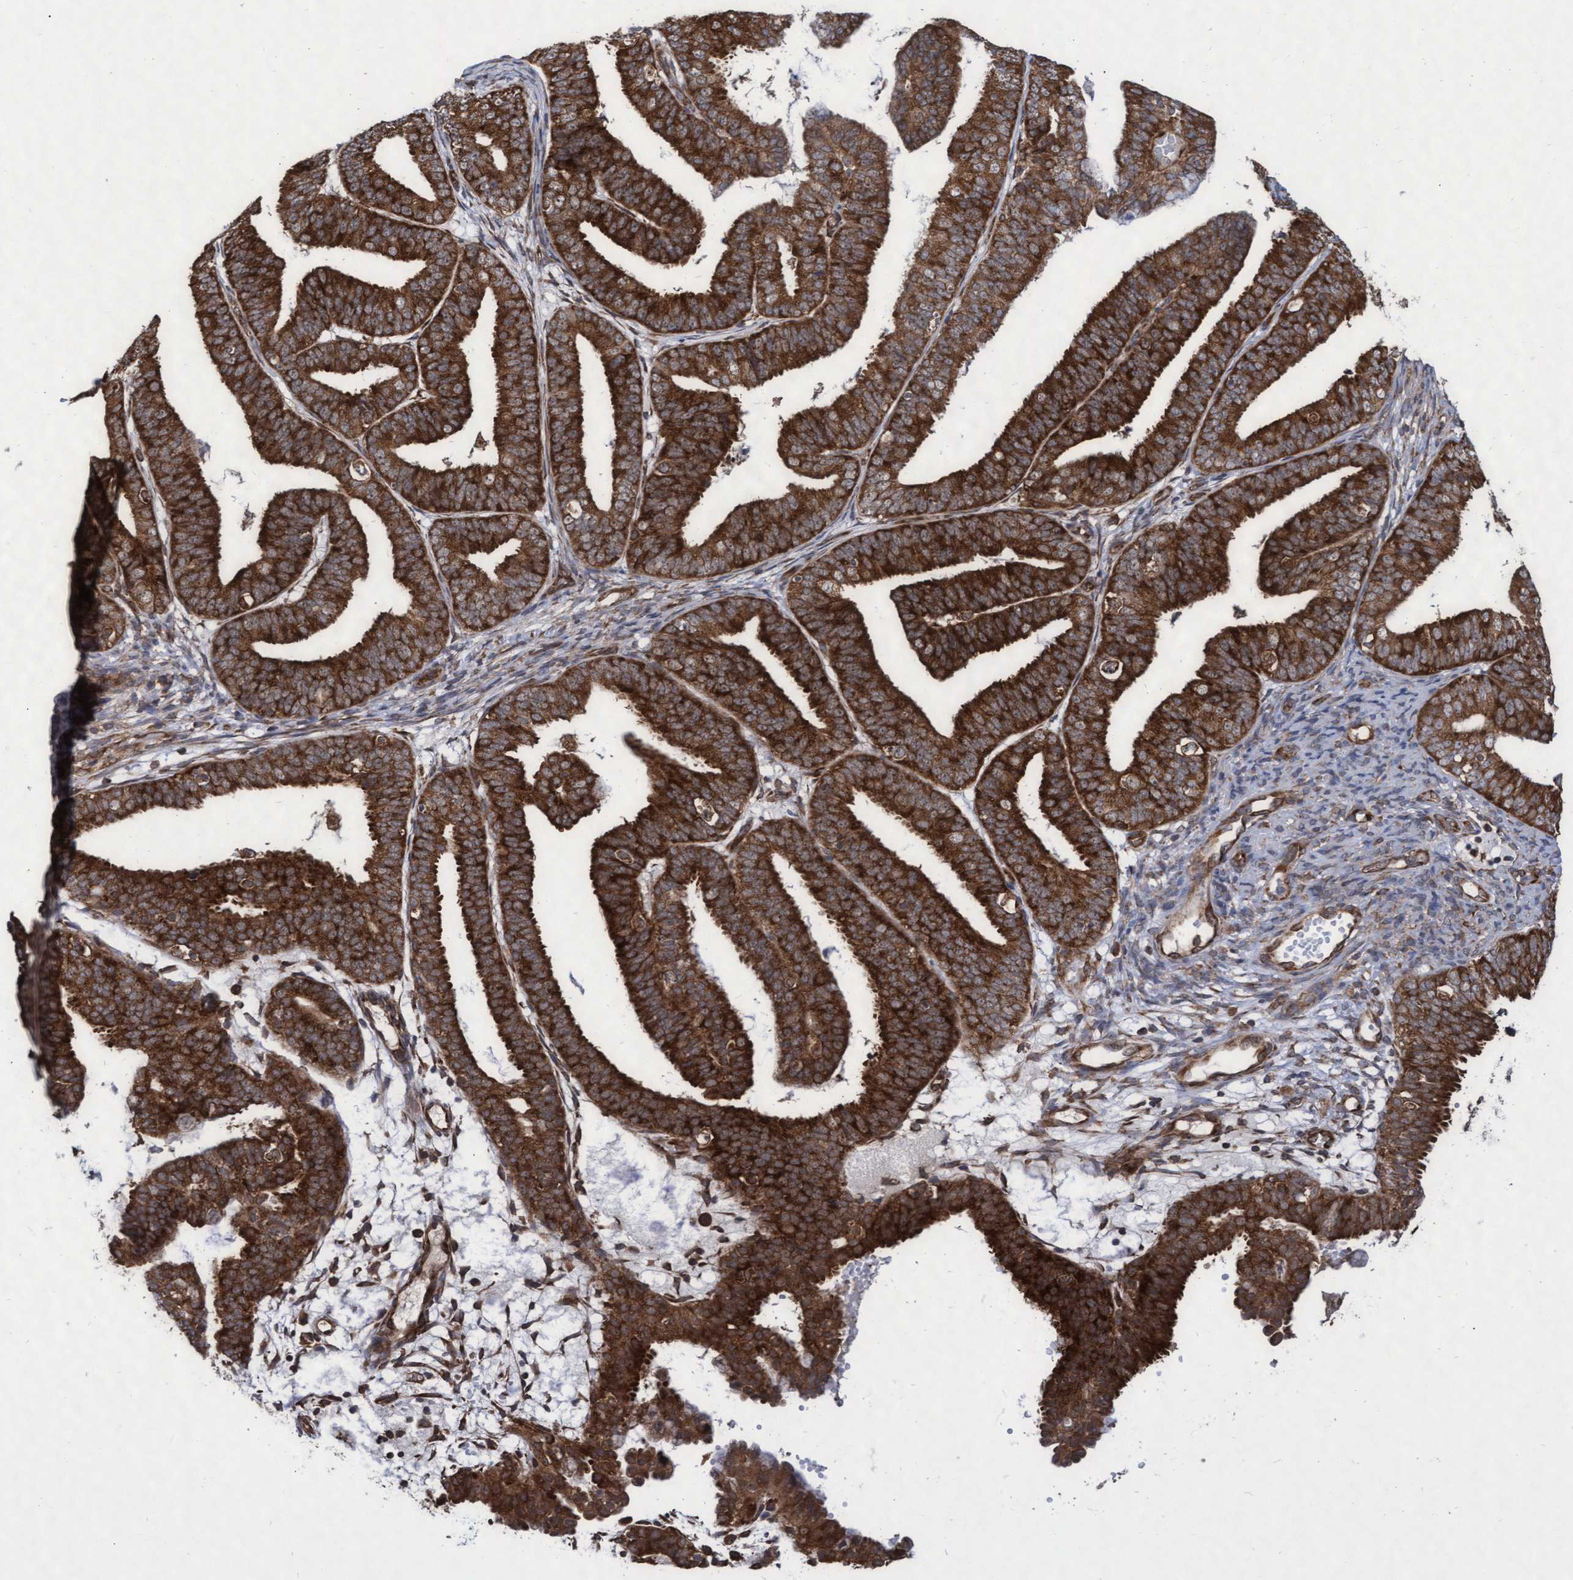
{"staining": {"intensity": "strong", "quantity": ">75%", "location": "cytoplasmic/membranous"}, "tissue": "endometrial cancer", "cell_type": "Tumor cells", "image_type": "cancer", "snomed": [{"axis": "morphology", "description": "Adenocarcinoma, NOS"}, {"axis": "topography", "description": "Endometrium"}], "caption": "DAB (3,3'-diaminobenzidine) immunohistochemical staining of endometrial cancer (adenocarcinoma) reveals strong cytoplasmic/membranous protein staining in approximately >75% of tumor cells.", "gene": "ABCF2", "patient": {"sex": "female", "age": 63}}